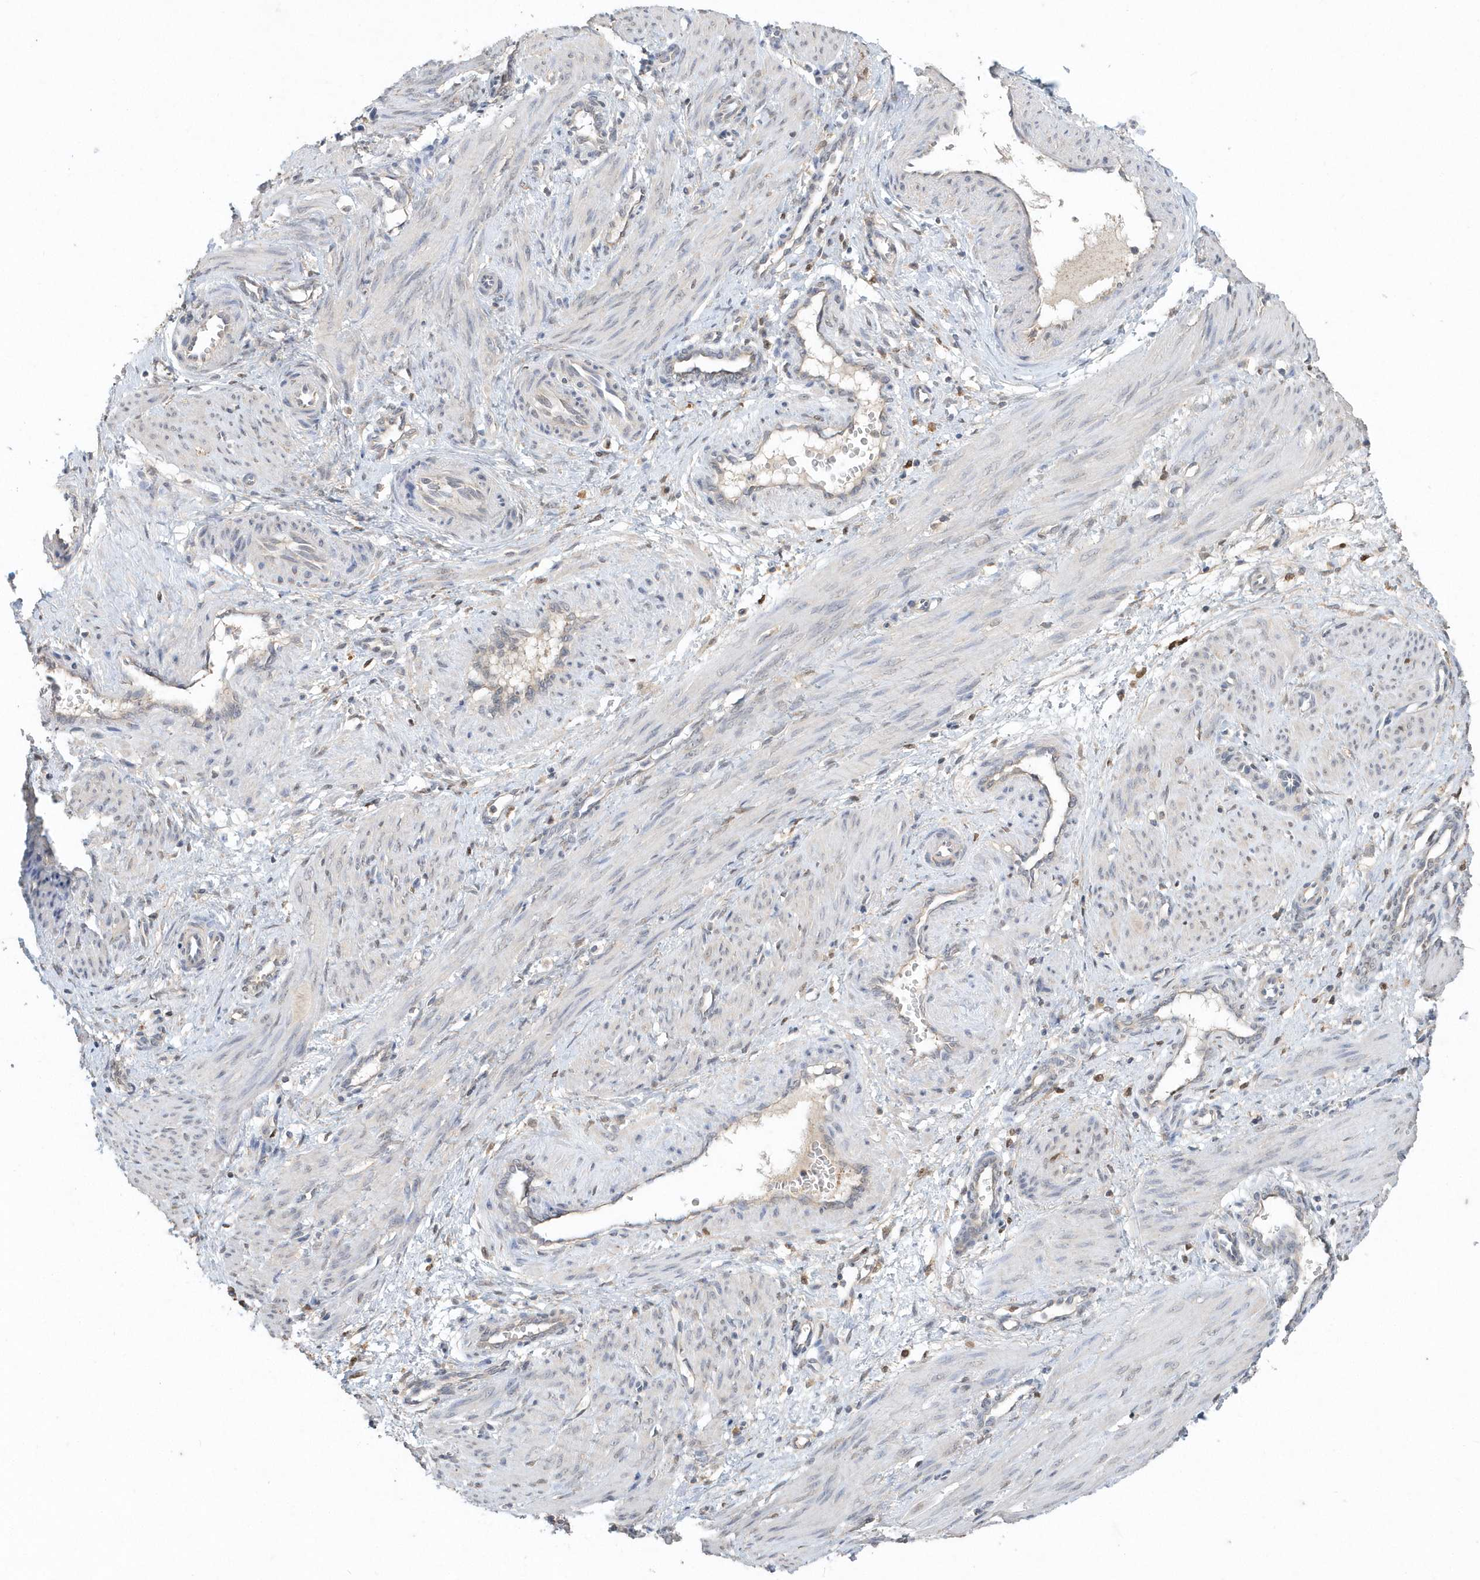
{"staining": {"intensity": "negative", "quantity": "none", "location": "none"}, "tissue": "smooth muscle", "cell_type": "Smooth muscle cells", "image_type": "normal", "snomed": [{"axis": "morphology", "description": "Normal tissue, NOS"}, {"axis": "topography", "description": "Endometrium"}], "caption": "Protein analysis of benign smooth muscle shows no significant positivity in smooth muscle cells.", "gene": "AKR7A2", "patient": {"sex": "female", "age": 33}}